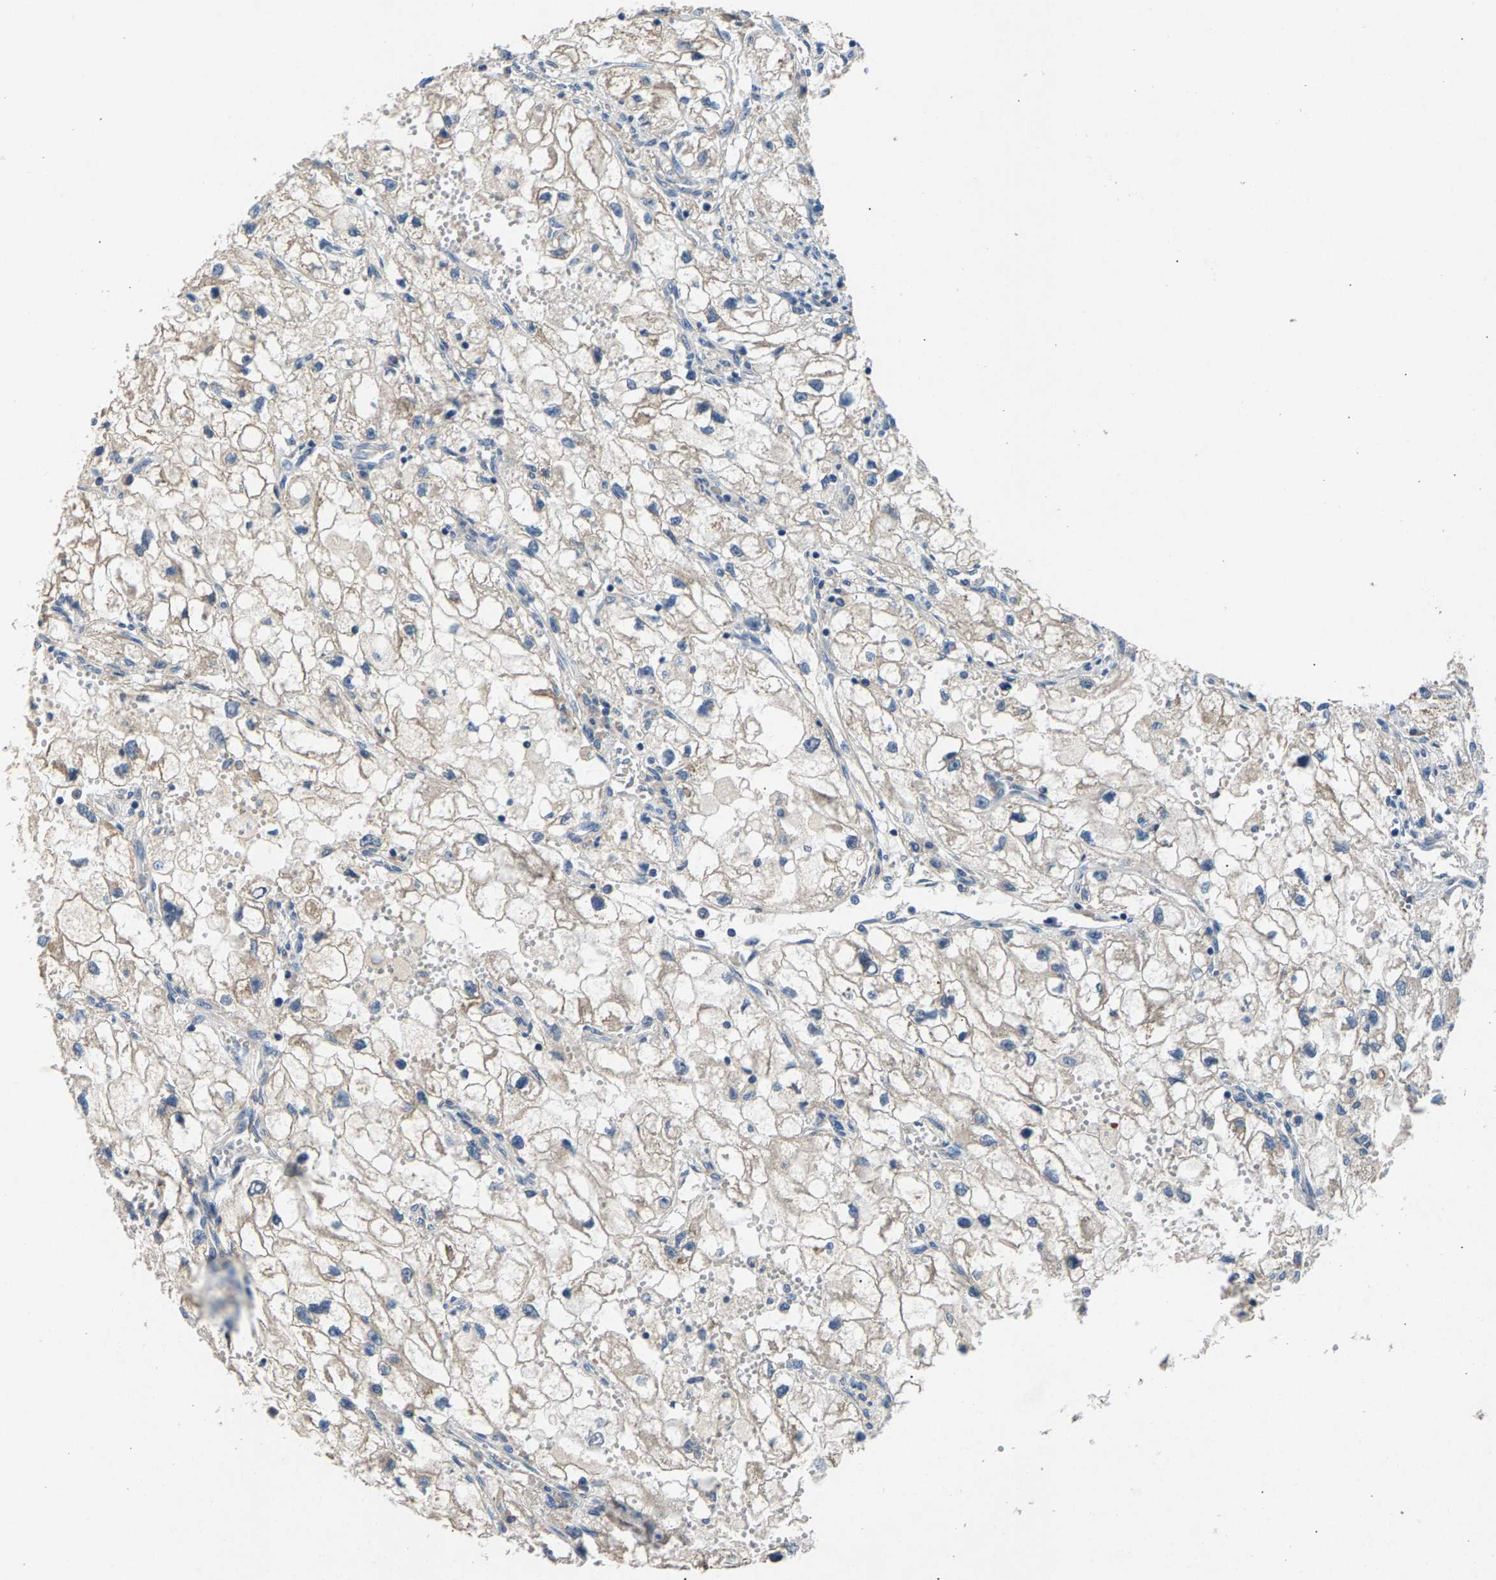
{"staining": {"intensity": "weak", "quantity": "<25%", "location": "cytoplasmic/membranous"}, "tissue": "renal cancer", "cell_type": "Tumor cells", "image_type": "cancer", "snomed": [{"axis": "morphology", "description": "Adenocarcinoma, NOS"}, {"axis": "topography", "description": "Kidney"}], "caption": "This photomicrograph is of renal adenocarcinoma stained with IHC to label a protein in brown with the nuclei are counter-stained blue. There is no expression in tumor cells.", "gene": "NT5C", "patient": {"sex": "female", "age": 70}}